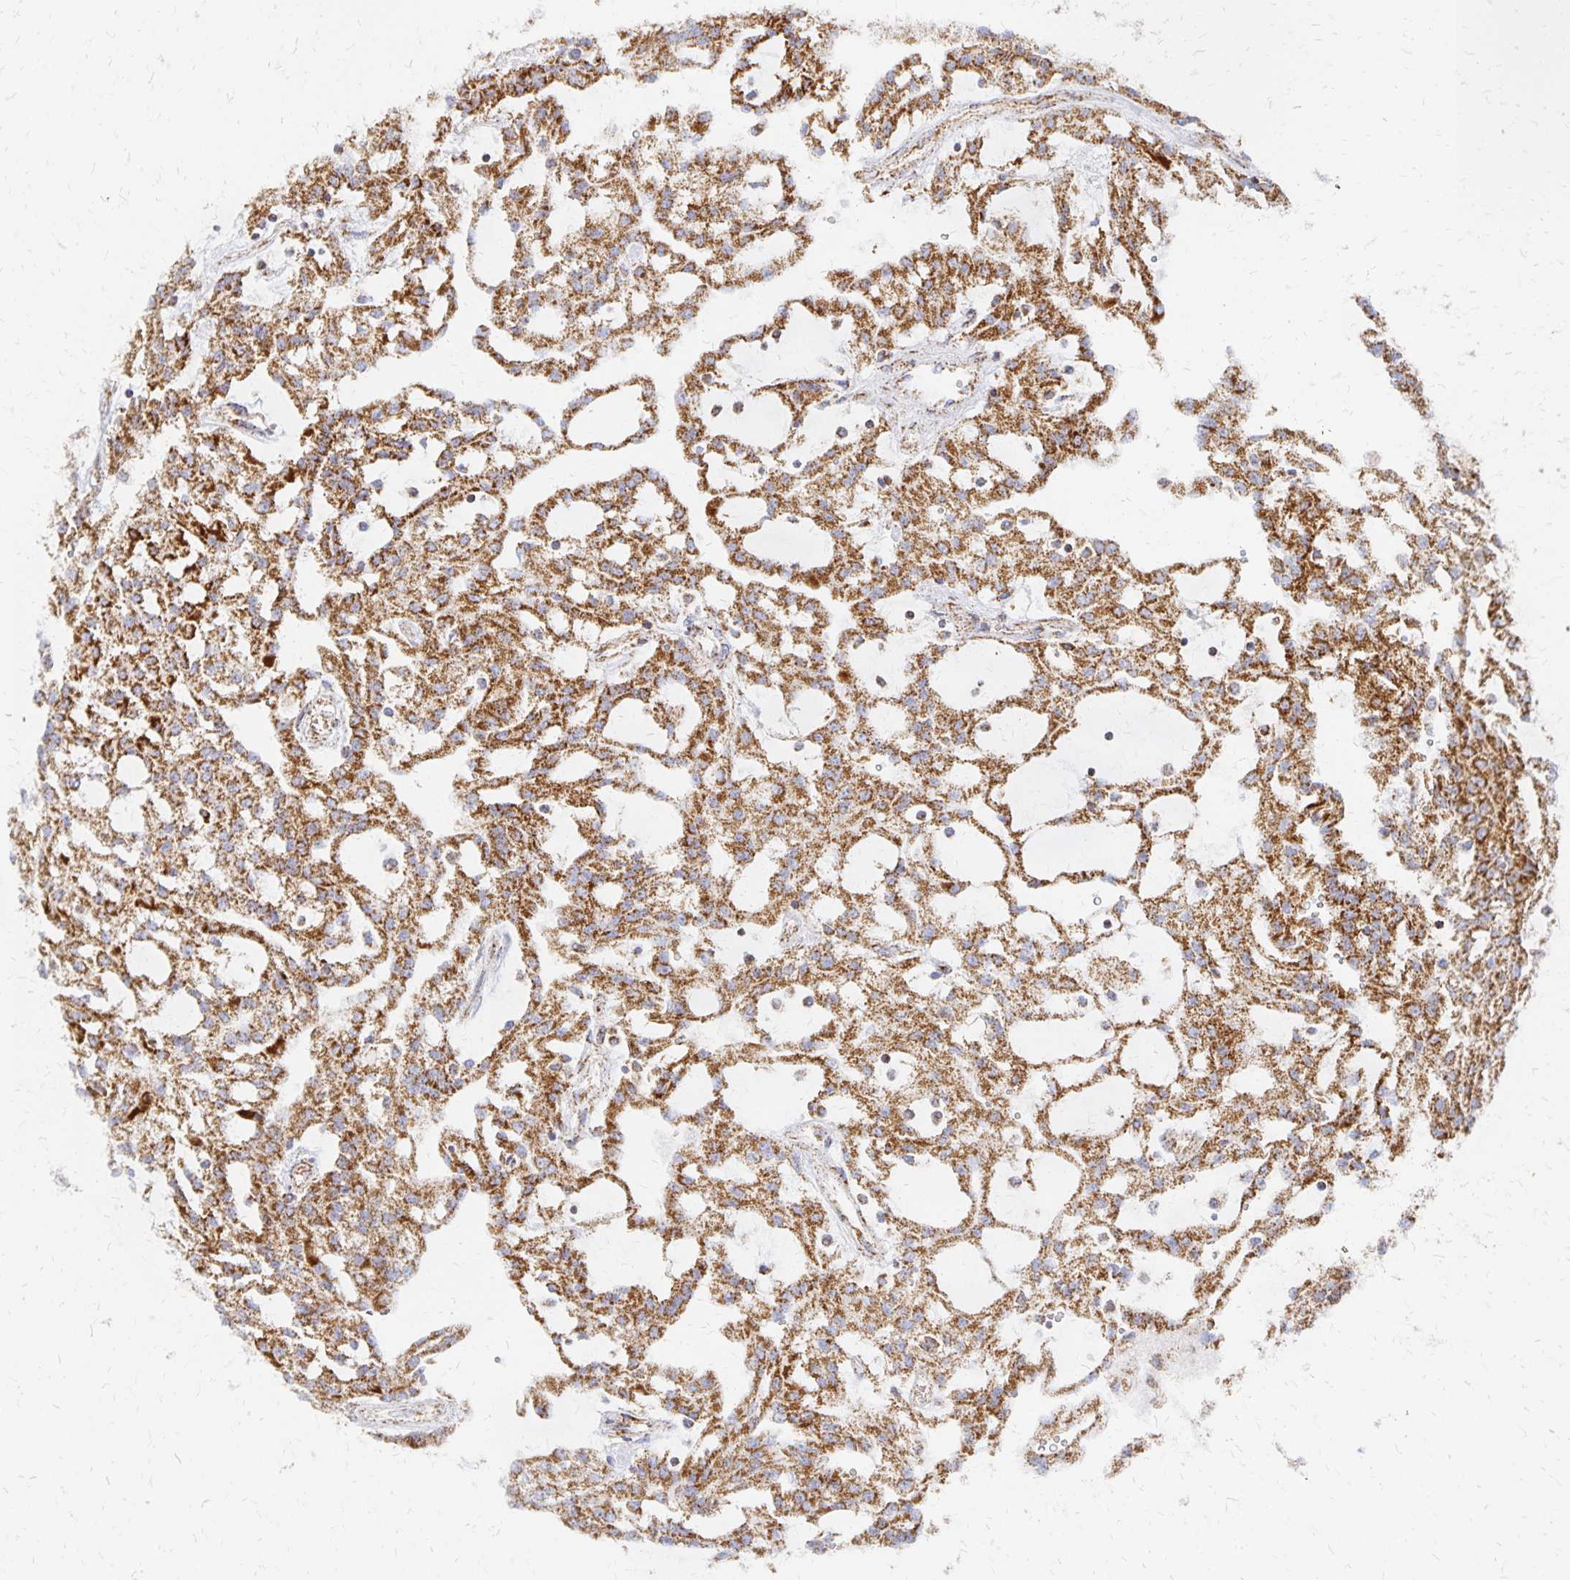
{"staining": {"intensity": "moderate", "quantity": ">75%", "location": "cytoplasmic/membranous"}, "tissue": "renal cancer", "cell_type": "Tumor cells", "image_type": "cancer", "snomed": [{"axis": "morphology", "description": "Adenocarcinoma, NOS"}, {"axis": "topography", "description": "Kidney"}], "caption": "High-power microscopy captured an immunohistochemistry (IHC) photomicrograph of adenocarcinoma (renal), revealing moderate cytoplasmic/membranous expression in about >75% of tumor cells.", "gene": "STOML2", "patient": {"sex": "male", "age": 63}}